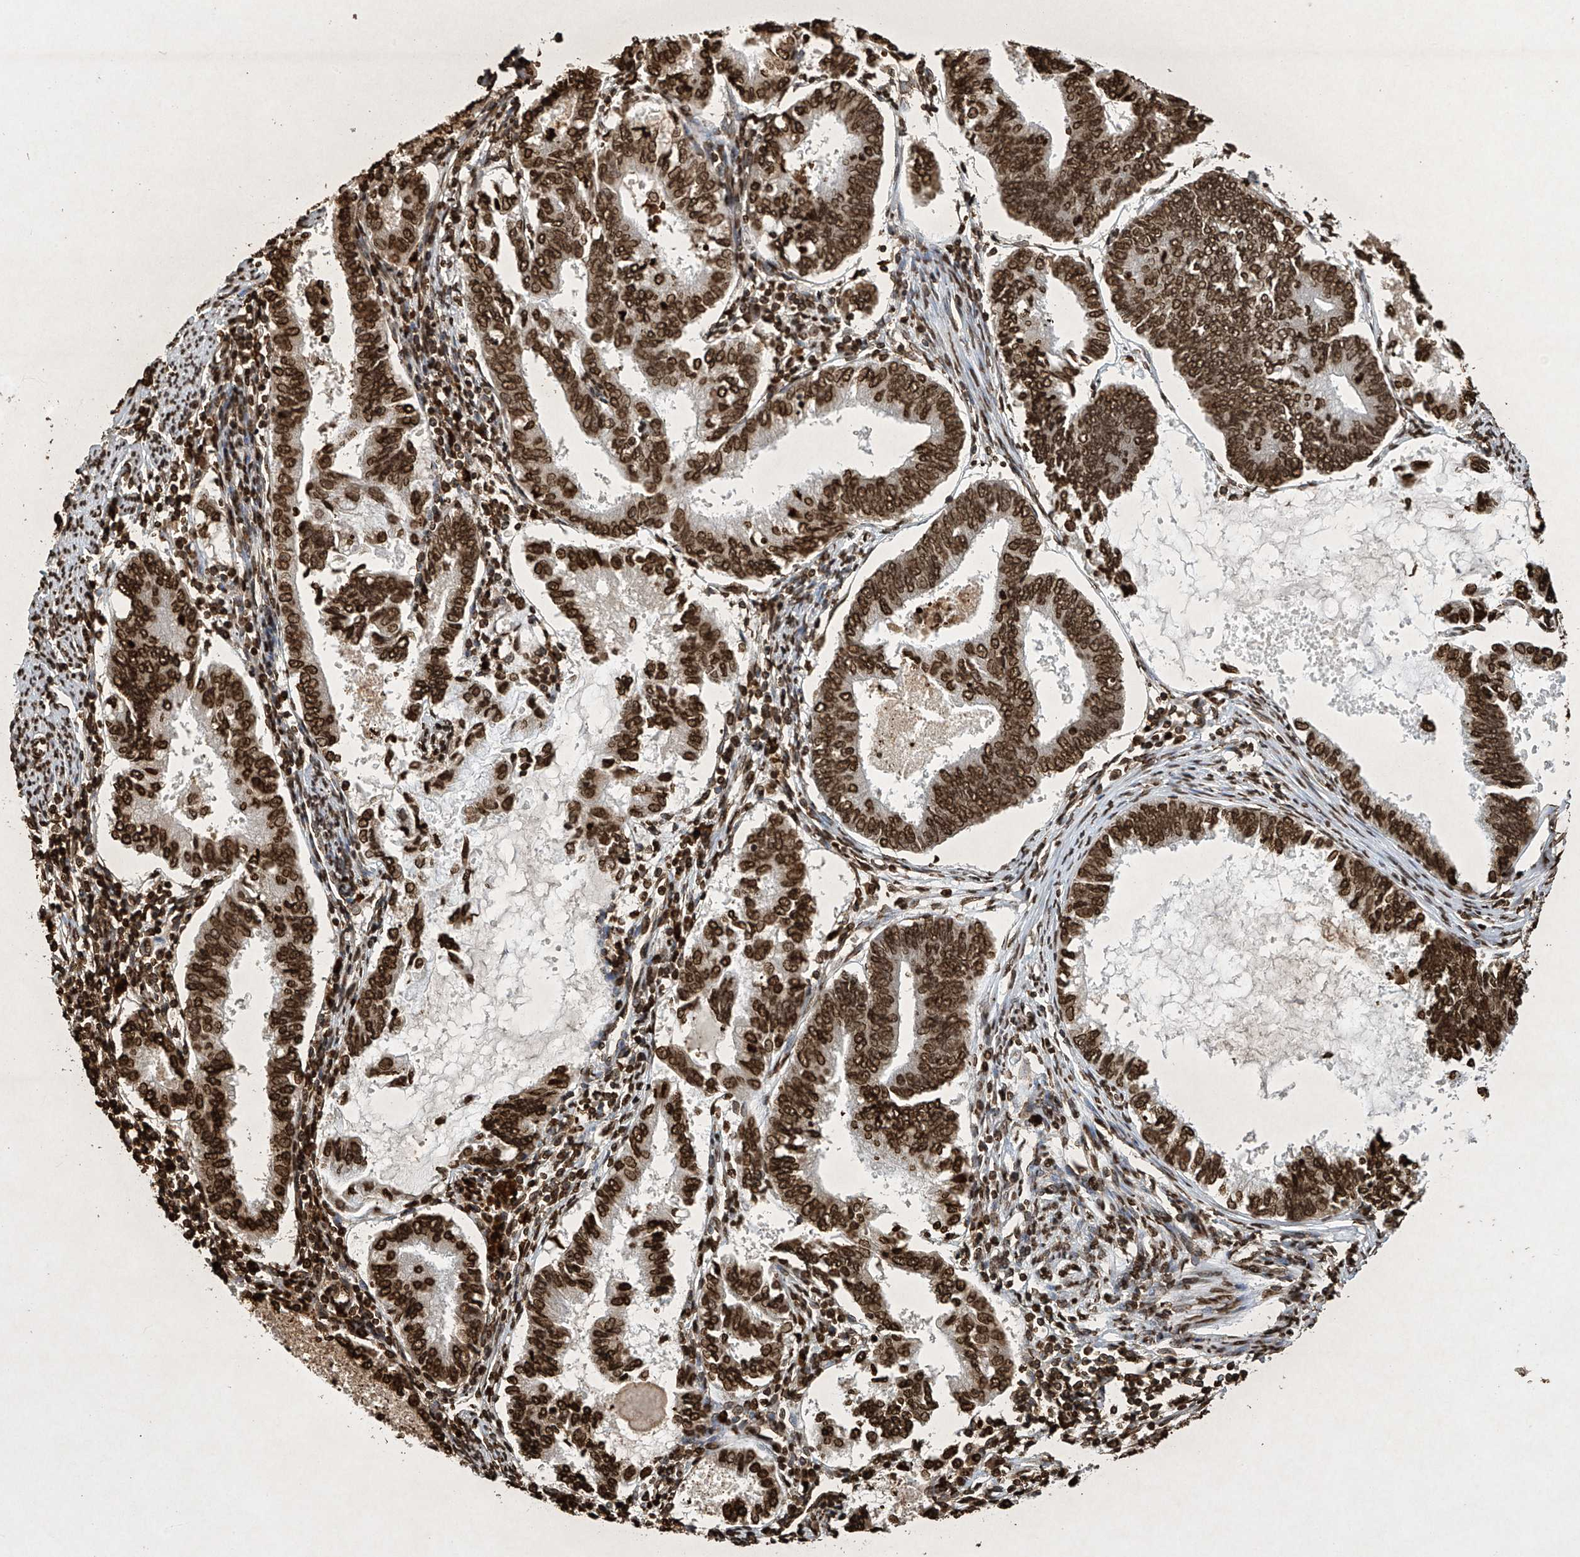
{"staining": {"intensity": "strong", "quantity": ">75%", "location": "nuclear"}, "tissue": "endometrial cancer", "cell_type": "Tumor cells", "image_type": "cancer", "snomed": [{"axis": "morphology", "description": "Adenocarcinoma, NOS"}, {"axis": "topography", "description": "Endometrium"}], "caption": "Immunohistochemistry histopathology image of endometrial adenocarcinoma stained for a protein (brown), which shows high levels of strong nuclear positivity in about >75% of tumor cells.", "gene": "H3-3A", "patient": {"sex": "female", "age": 86}}